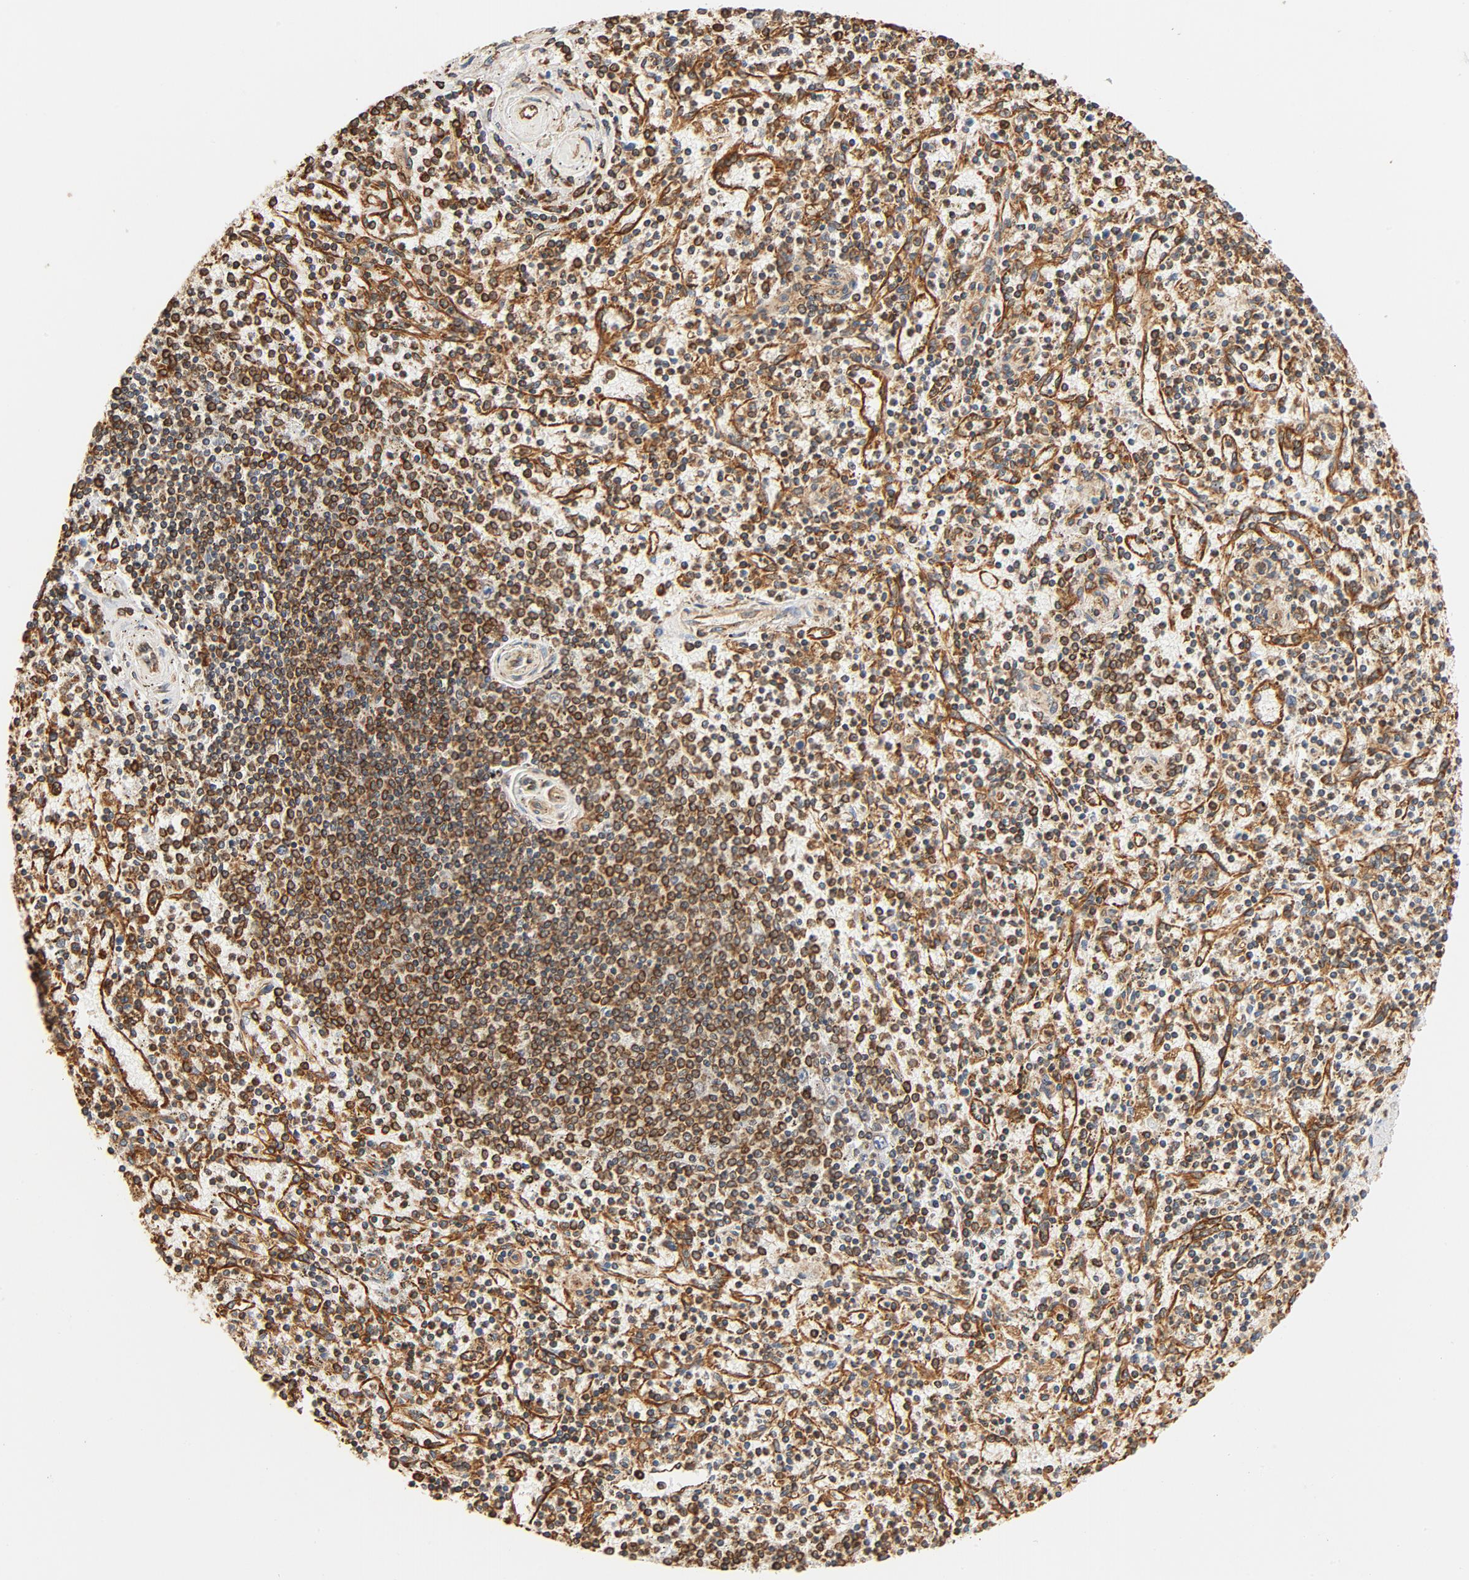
{"staining": {"intensity": "strong", "quantity": ">75%", "location": "cytoplasmic/membranous"}, "tissue": "spleen", "cell_type": "Cells in red pulp", "image_type": "normal", "snomed": [{"axis": "morphology", "description": "Normal tissue, NOS"}, {"axis": "topography", "description": "Spleen"}], "caption": "Immunohistochemical staining of unremarkable human spleen demonstrates high levels of strong cytoplasmic/membranous expression in about >75% of cells in red pulp.", "gene": "BCAP31", "patient": {"sex": "male", "age": 72}}